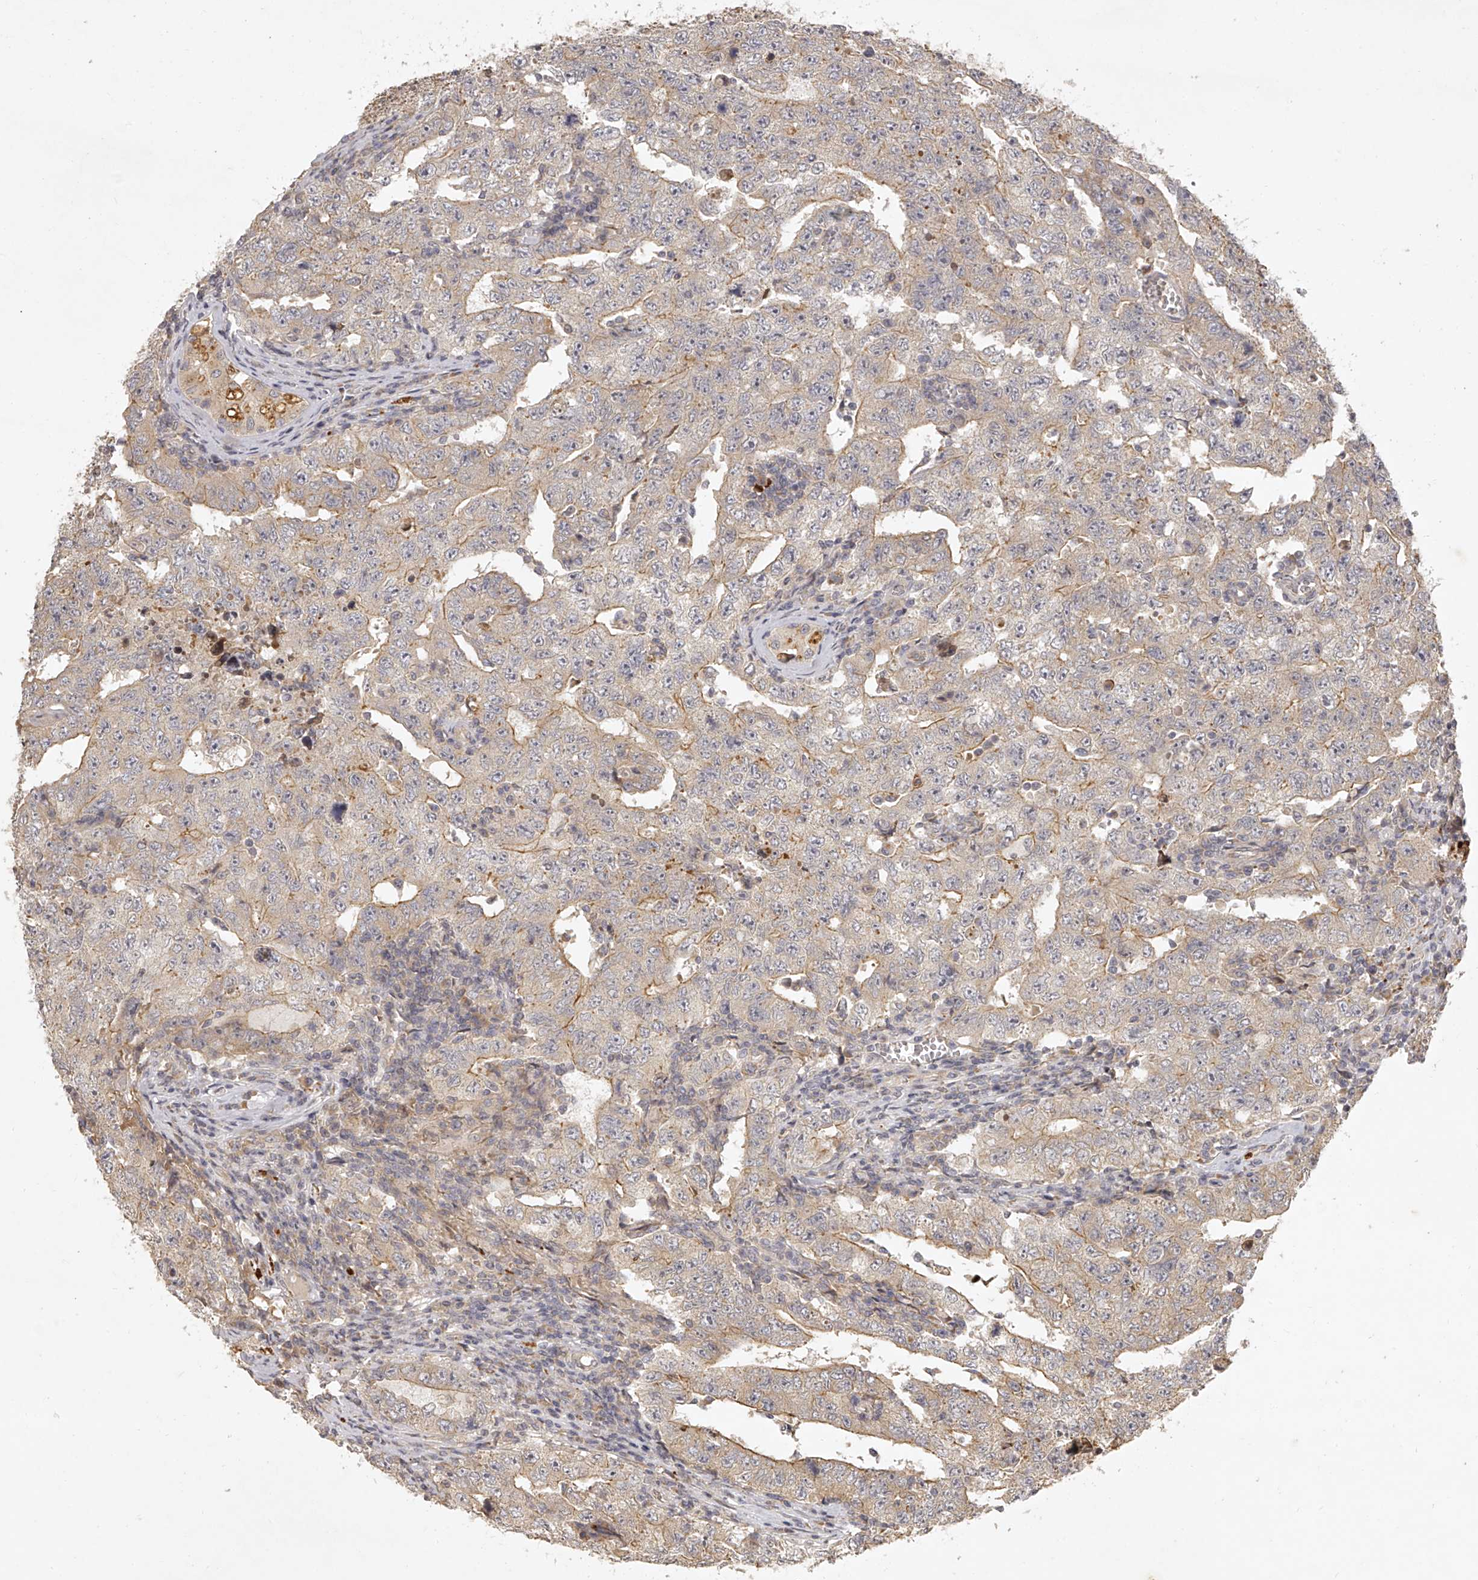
{"staining": {"intensity": "weak", "quantity": "25%-75%", "location": "cytoplasmic/membranous"}, "tissue": "testis cancer", "cell_type": "Tumor cells", "image_type": "cancer", "snomed": [{"axis": "morphology", "description": "Carcinoma, Embryonal, NOS"}, {"axis": "topography", "description": "Testis"}], "caption": "Immunohistochemistry (IHC) image of human testis cancer (embryonal carcinoma) stained for a protein (brown), which demonstrates low levels of weak cytoplasmic/membranous expression in approximately 25%-75% of tumor cells.", "gene": "DOCK9", "patient": {"sex": "male", "age": 26}}